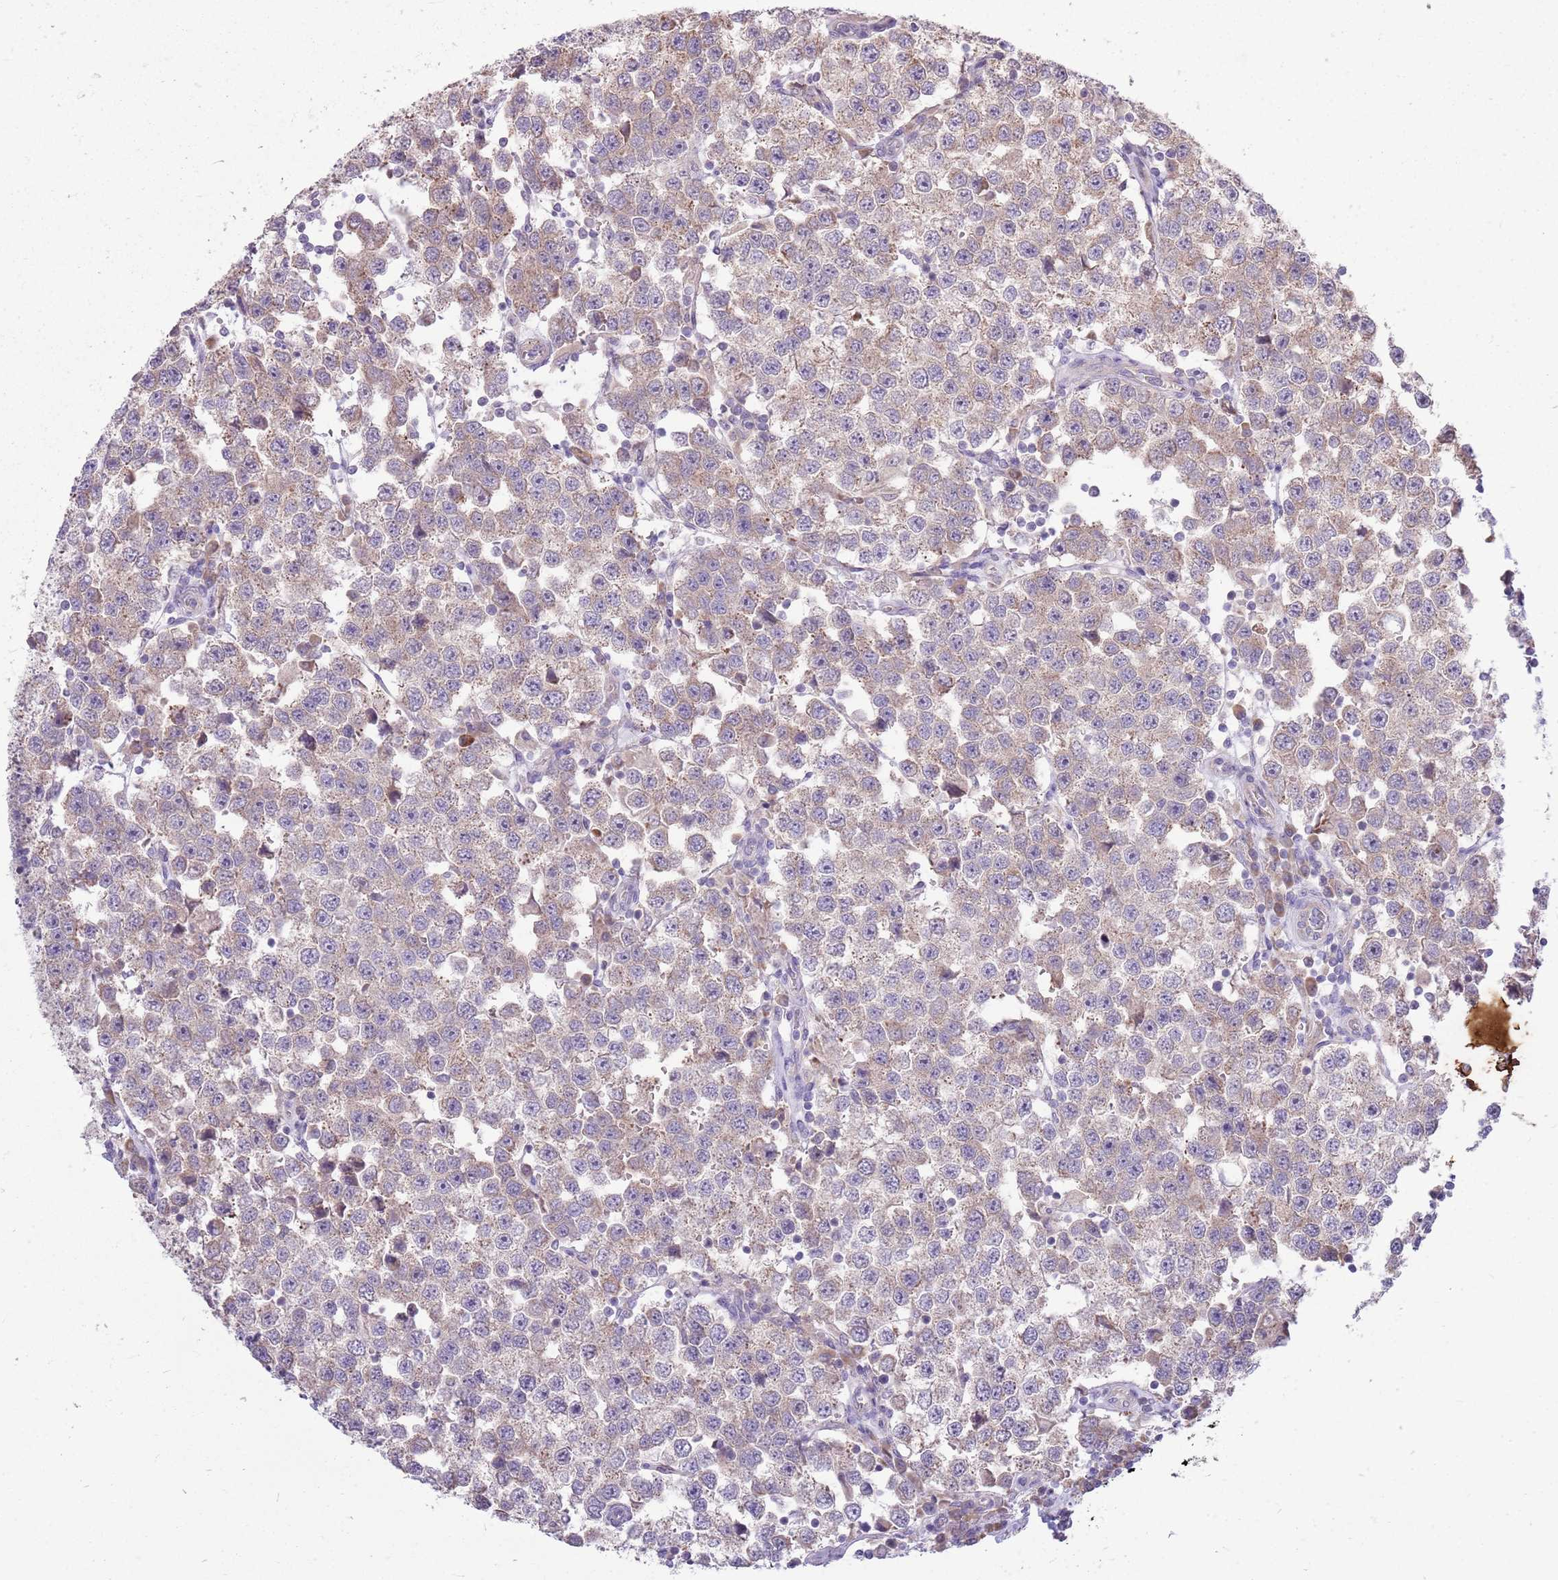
{"staining": {"intensity": "weak", "quantity": "25%-75%", "location": "cytoplasmic/membranous"}, "tissue": "testis cancer", "cell_type": "Tumor cells", "image_type": "cancer", "snomed": [{"axis": "morphology", "description": "Seminoma, NOS"}, {"axis": "topography", "description": "Testis"}], "caption": "Human testis seminoma stained with a brown dye exhibits weak cytoplasmic/membranous positive positivity in approximately 25%-75% of tumor cells.", "gene": "PPP1R27", "patient": {"sex": "male", "age": 37}}